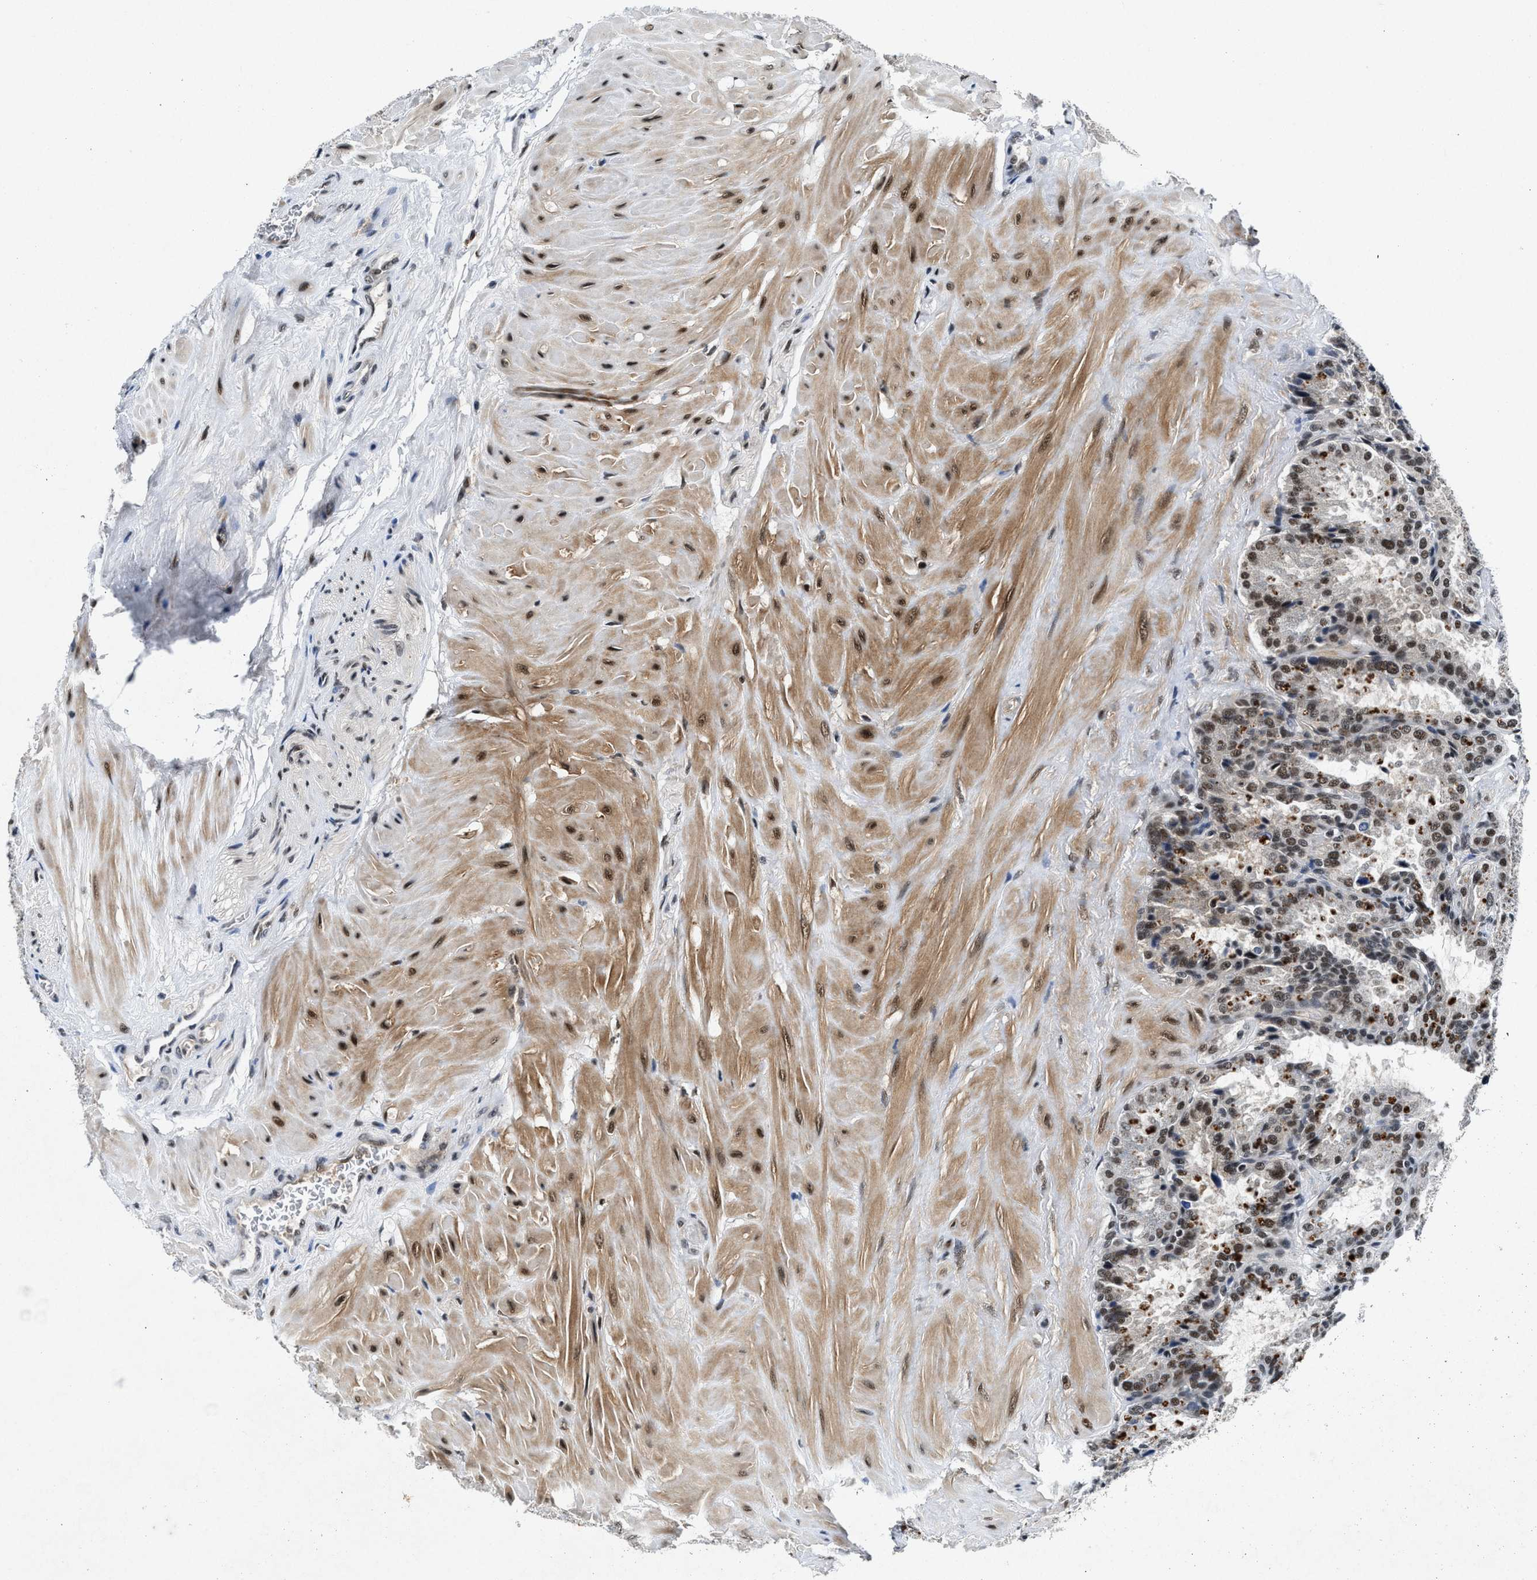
{"staining": {"intensity": "moderate", "quantity": ">75%", "location": "cytoplasmic/membranous,nuclear"}, "tissue": "seminal vesicle", "cell_type": "Glandular cells", "image_type": "normal", "snomed": [{"axis": "morphology", "description": "Normal tissue, NOS"}, {"axis": "topography", "description": "Seminal veicle"}], "caption": "Immunohistochemistry image of normal human seminal vesicle stained for a protein (brown), which demonstrates medium levels of moderate cytoplasmic/membranous,nuclear expression in approximately >75% of glandular cells.", "gene": "NCOA1", "patient": {"sex": "male", "age": 46}}